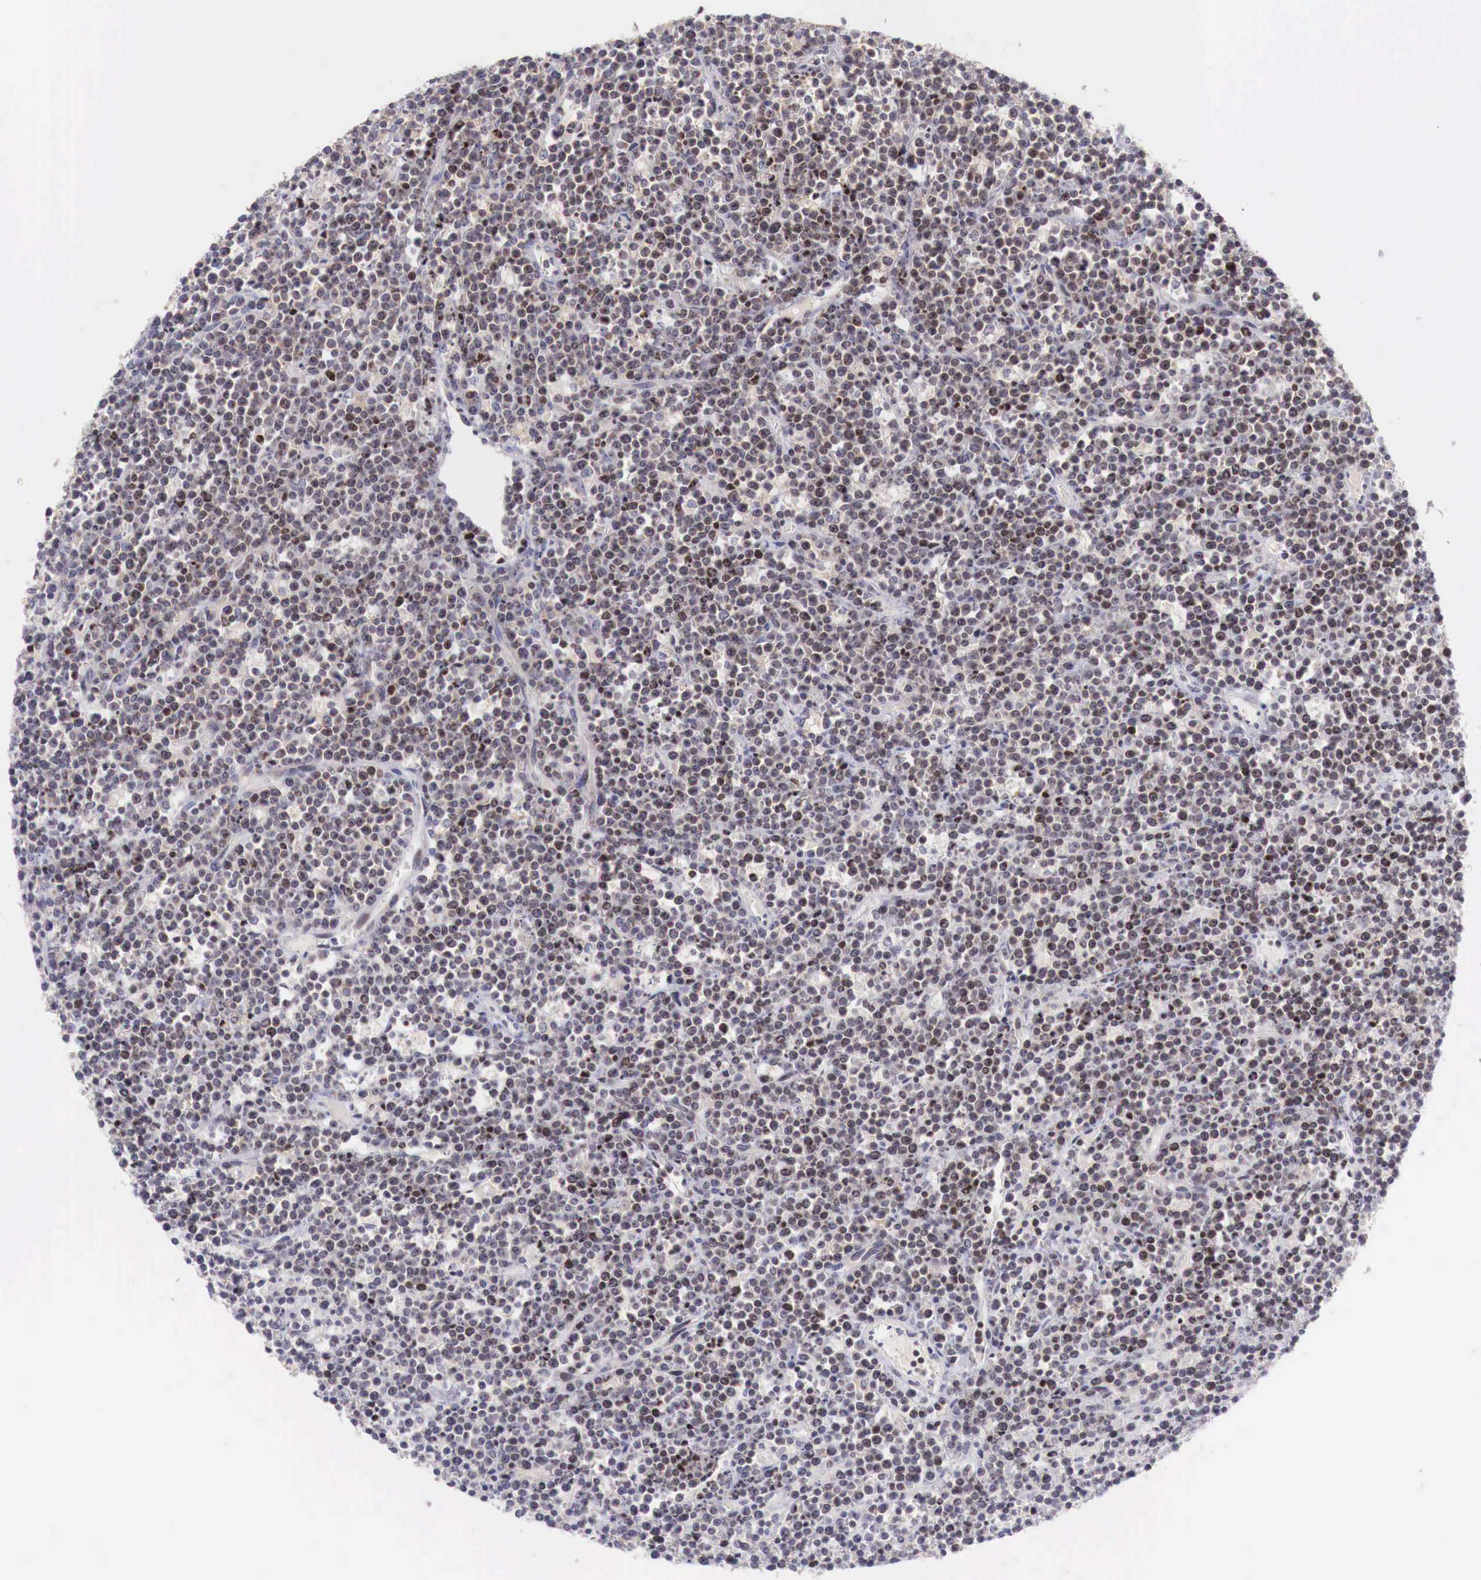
{"staining": {"intensity": "moderate", "quantity": ">75%", "location": "nuclear"}, "tissue": "lymphoma", "cell_type": "Tumor cells", "image_type": "cancer", "snomed": [{"axis": "morphology", "description": "Malignant lymphoma, non-Hodgkin's type, High grade"}, {"axis": "topography", "description": "Ovary"}], "caption": "There is medium levels of moderate nuclear positivity in tumor cells of high-grade malignant lymphoma, non-Hodgkin's type, as demonstrated by immunohistochemical staining (brown color).", "gene": "CLCN5", "patient": {"sex": "female", "age": 56}}